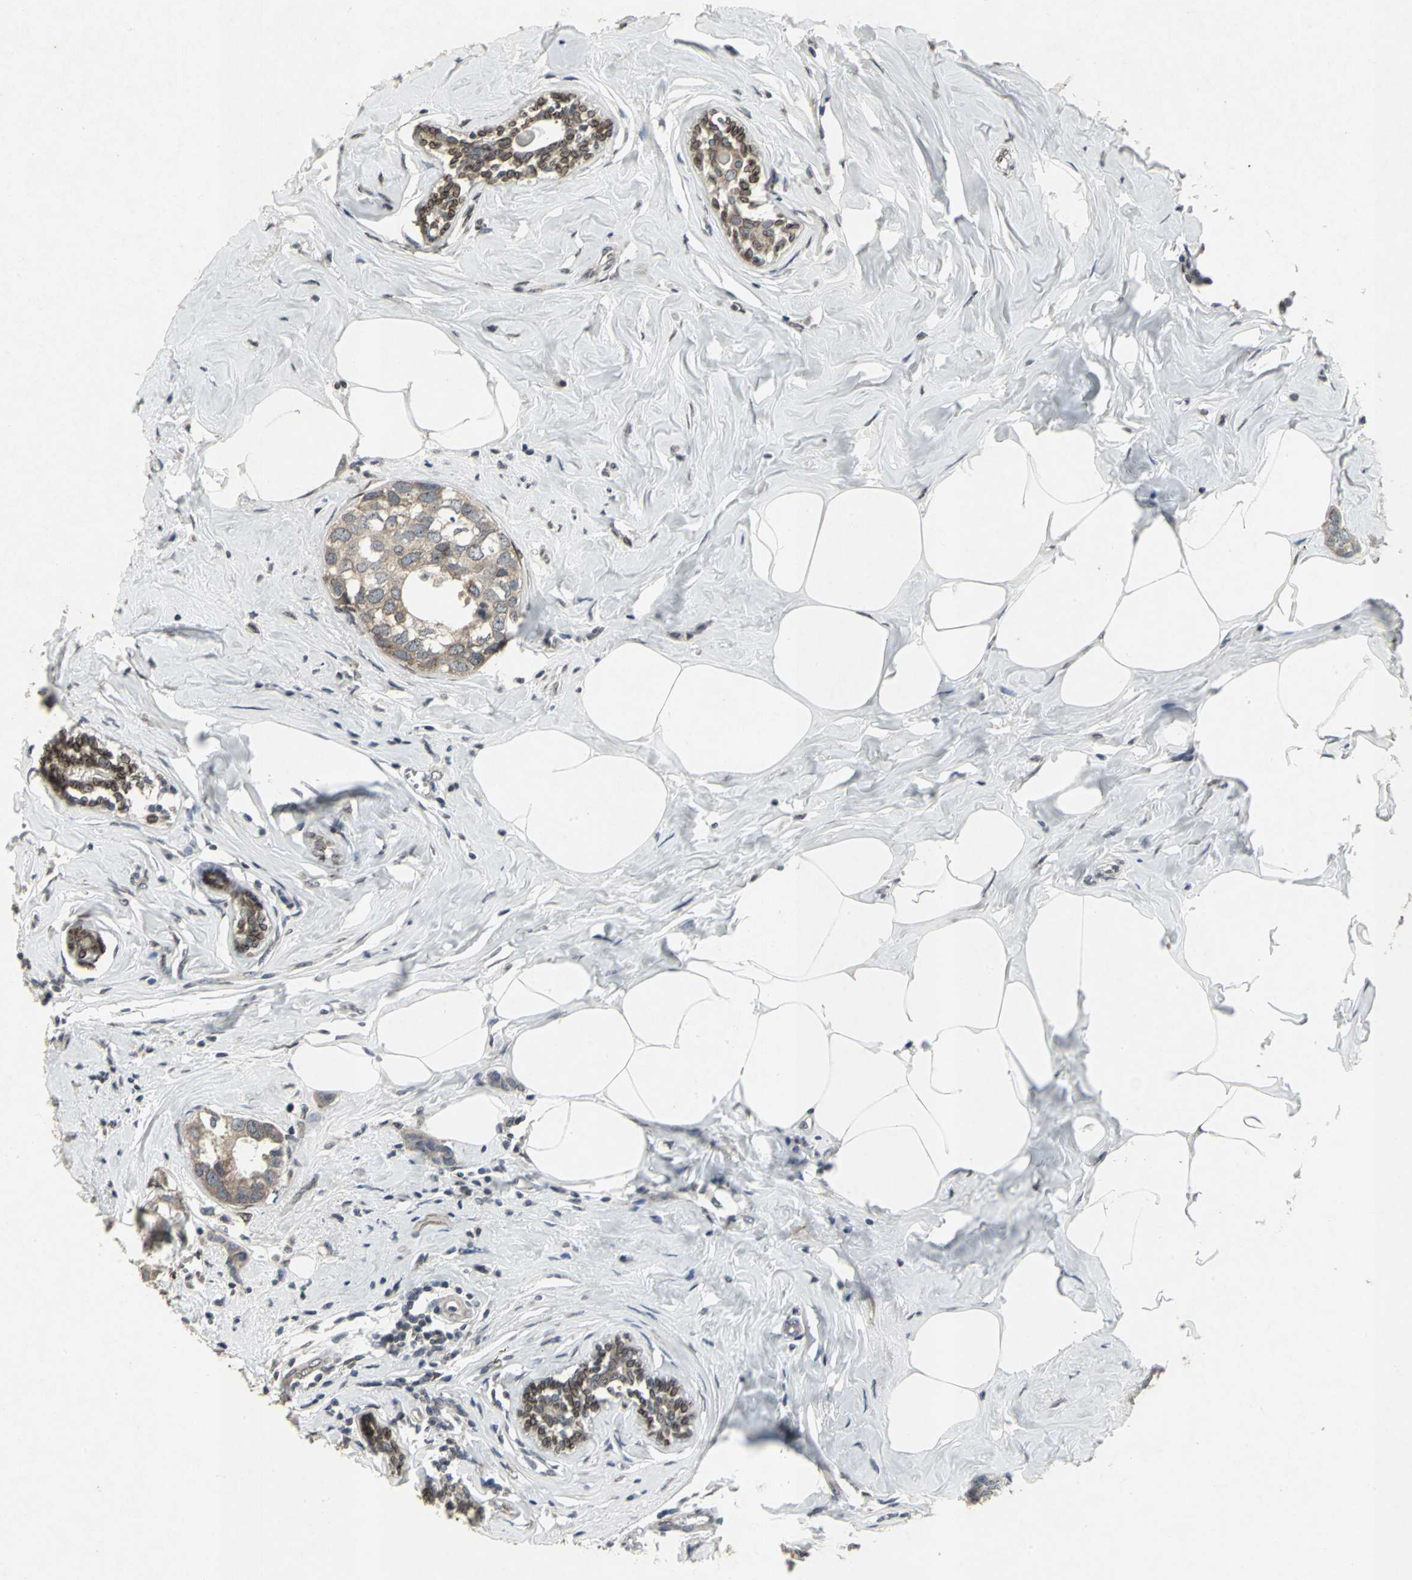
{"staining": {"intensity": "moderate", "quantity": ">75%", "location": "cytoplasmic/membranous"}, "tissue": "breast cancer", "cell_type": "Tumor cells", "image_type": "cancer", "snomed": [{"axis": "morphology", "description": "Normal tissue, NOS"}, {"axis": "morphology", "description": "Duct carcinoma"}, {"axis": "topography", "description": "Breast"}], "caption": "Breast cancer (invasive ductal carcinoma) stained with DAB (3,3'-diaminobenzidine) IHC demonstrates medium levels of moderate cytoplasmic/membranous expression in approximately >75% of tumor cells.", "gene": "SH2B3", "patient": {"sex": "female", "age": 50}}